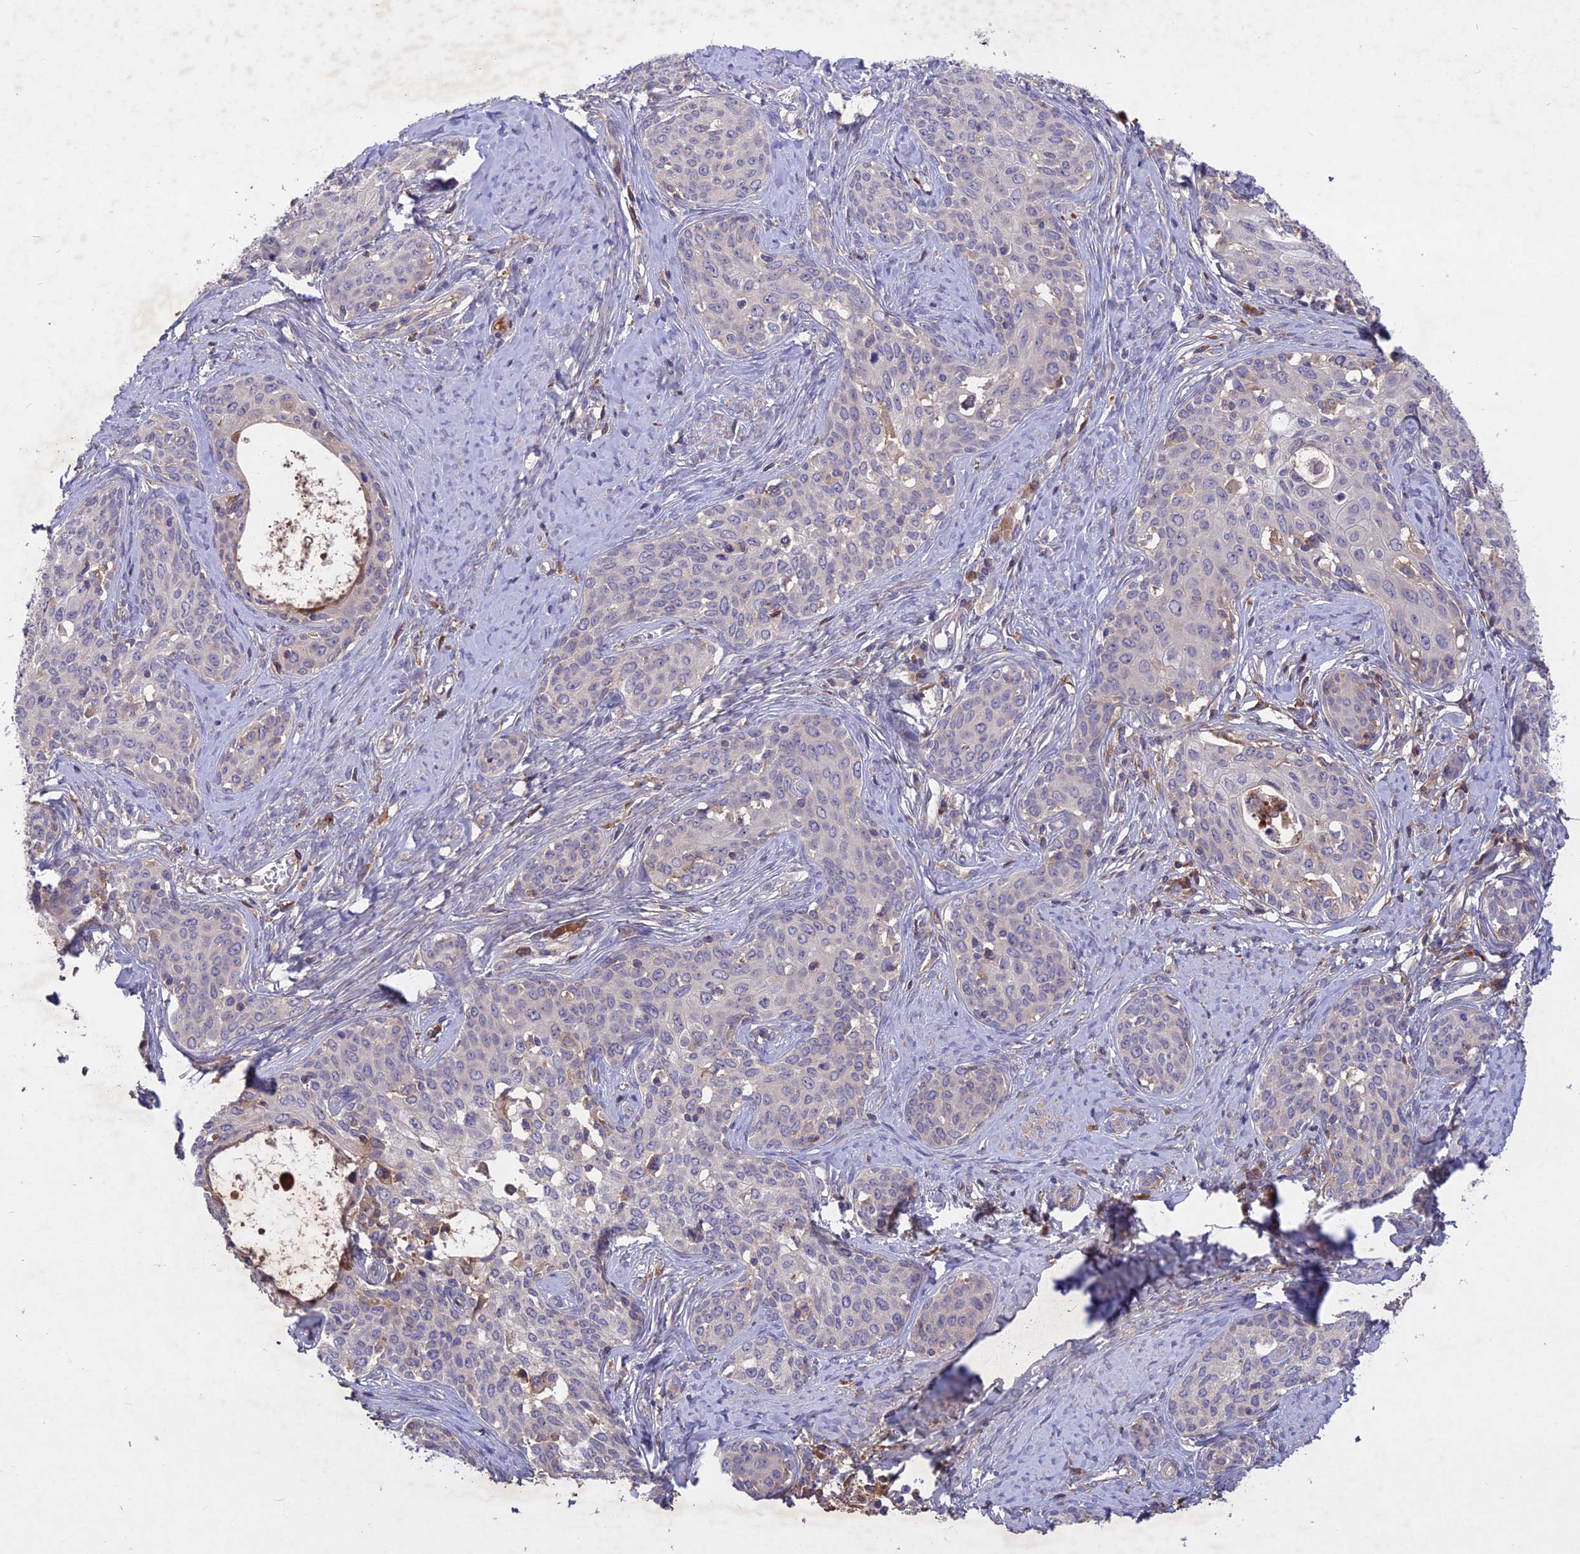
{"staining": {"intensity": "negative", "quantity": "none", "location": "none"}, "tissue": "cervical cancer", "cell_type": "Tumor cells", "image_type": "cancer", "snomed": [{"axis": "morphology", "description": "Squamous cell carcinoma, NOS"}, {"axis": "morphology", "description": "Adenocarcinoma, NOS"}, {"axis": "topography", "description": "Cervix"}], "caption": "Photomicrograph shows no significant protein positivity in tumor cells of cervical cancer. Nuclei are stained in blue.", "gene": "ADO", "patient": {"sex": "female", "age": 52}}